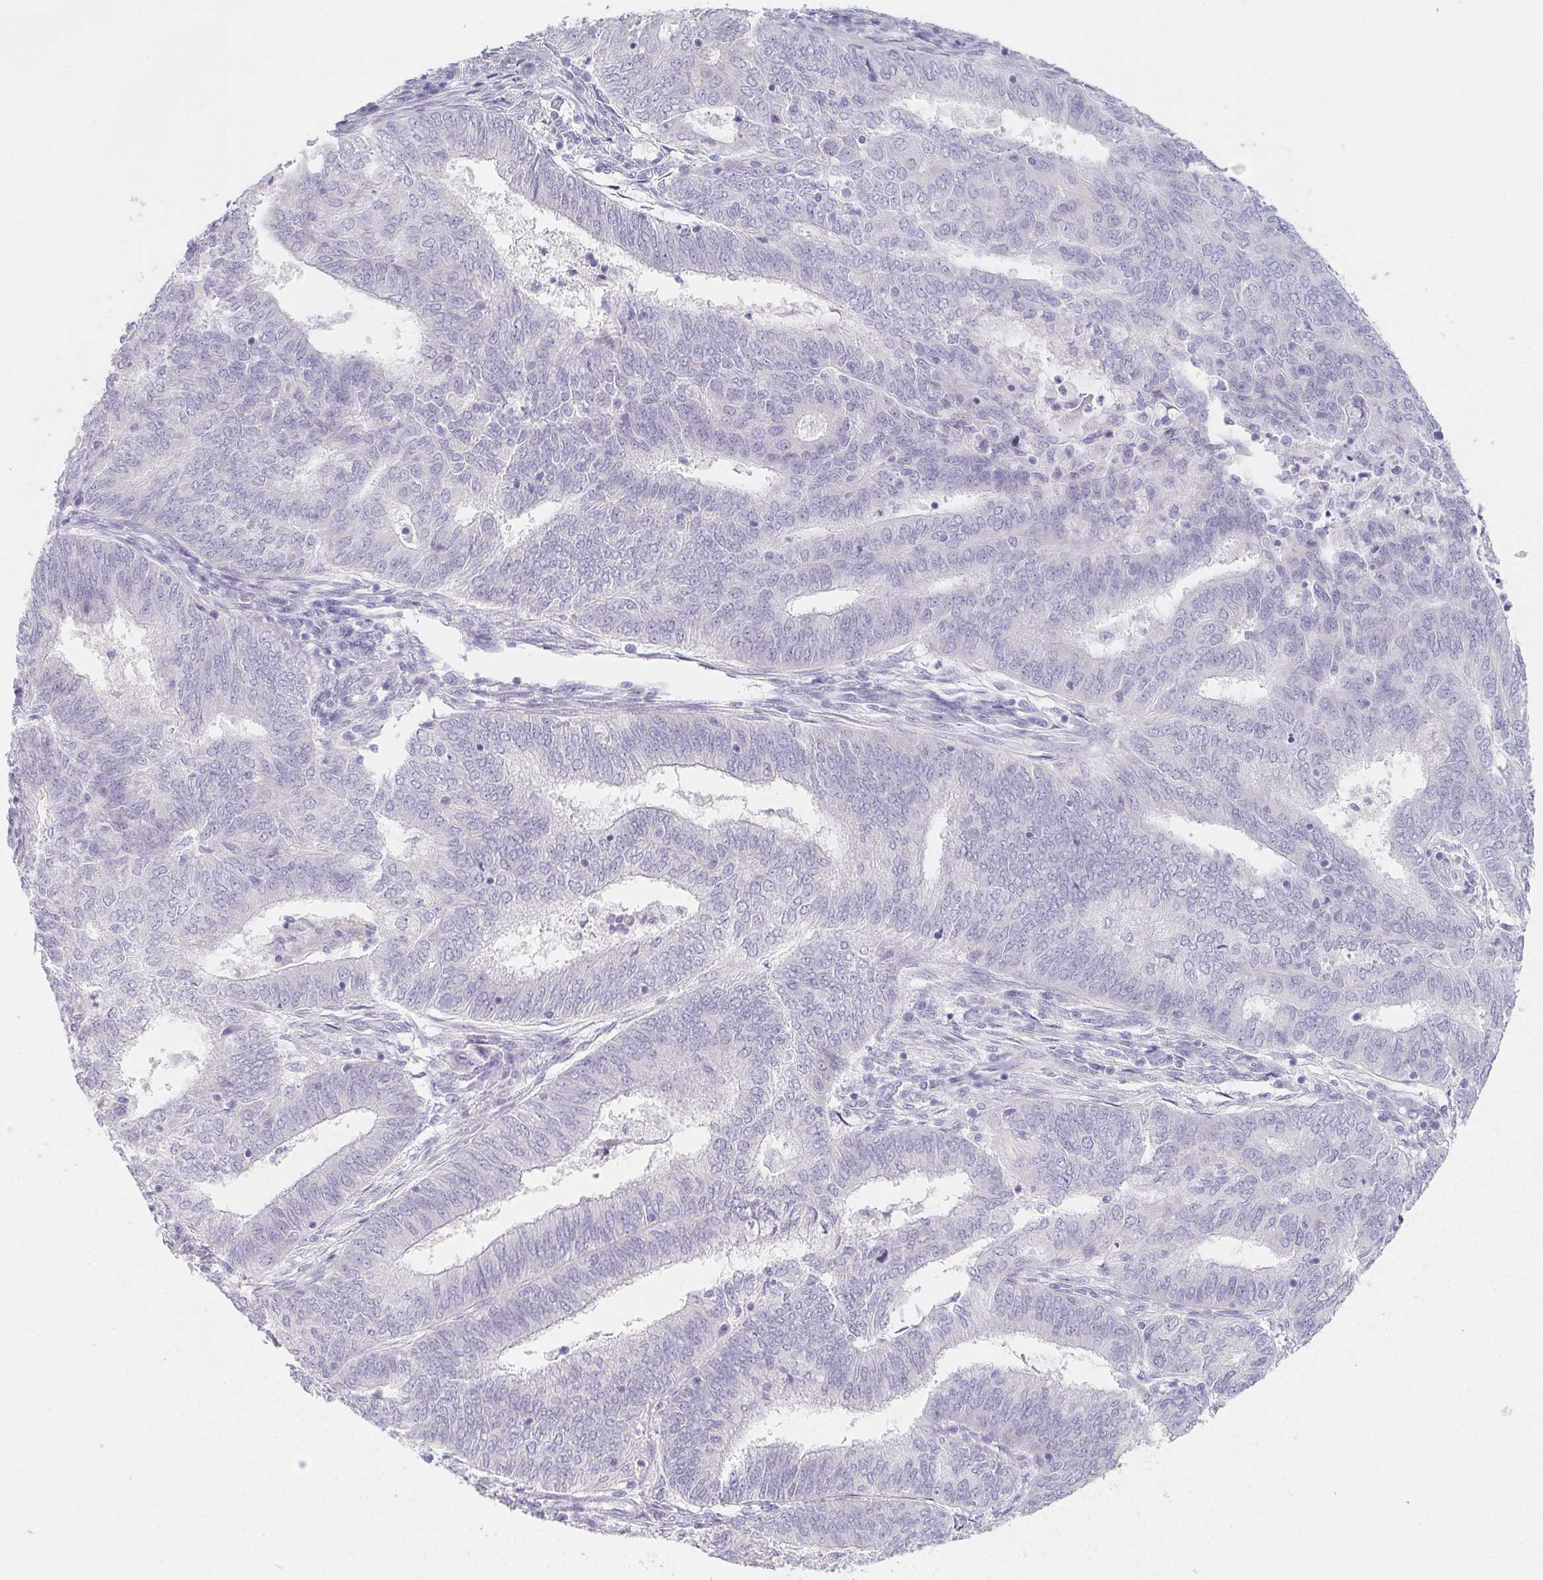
{"staining": {"intensity": "negative", "quantity": "none", "location": "none"}, "tissue": "endometrial cancer", "cell_type": "Tumor cells", "image_type": "cancer", "snomed": [{"axis": "morphology", "description": "Adenocarcinoma, NOS"}, {"axis": "topography", "description": "Endometrium"}], "caption": "This is an immunohistochemistry (IHC) micrograph of endometrial cancer. There is no positivity in tumor cells.", "gene": "GLIPR1L1", "patient": {"sex": "female", "age": 62}}